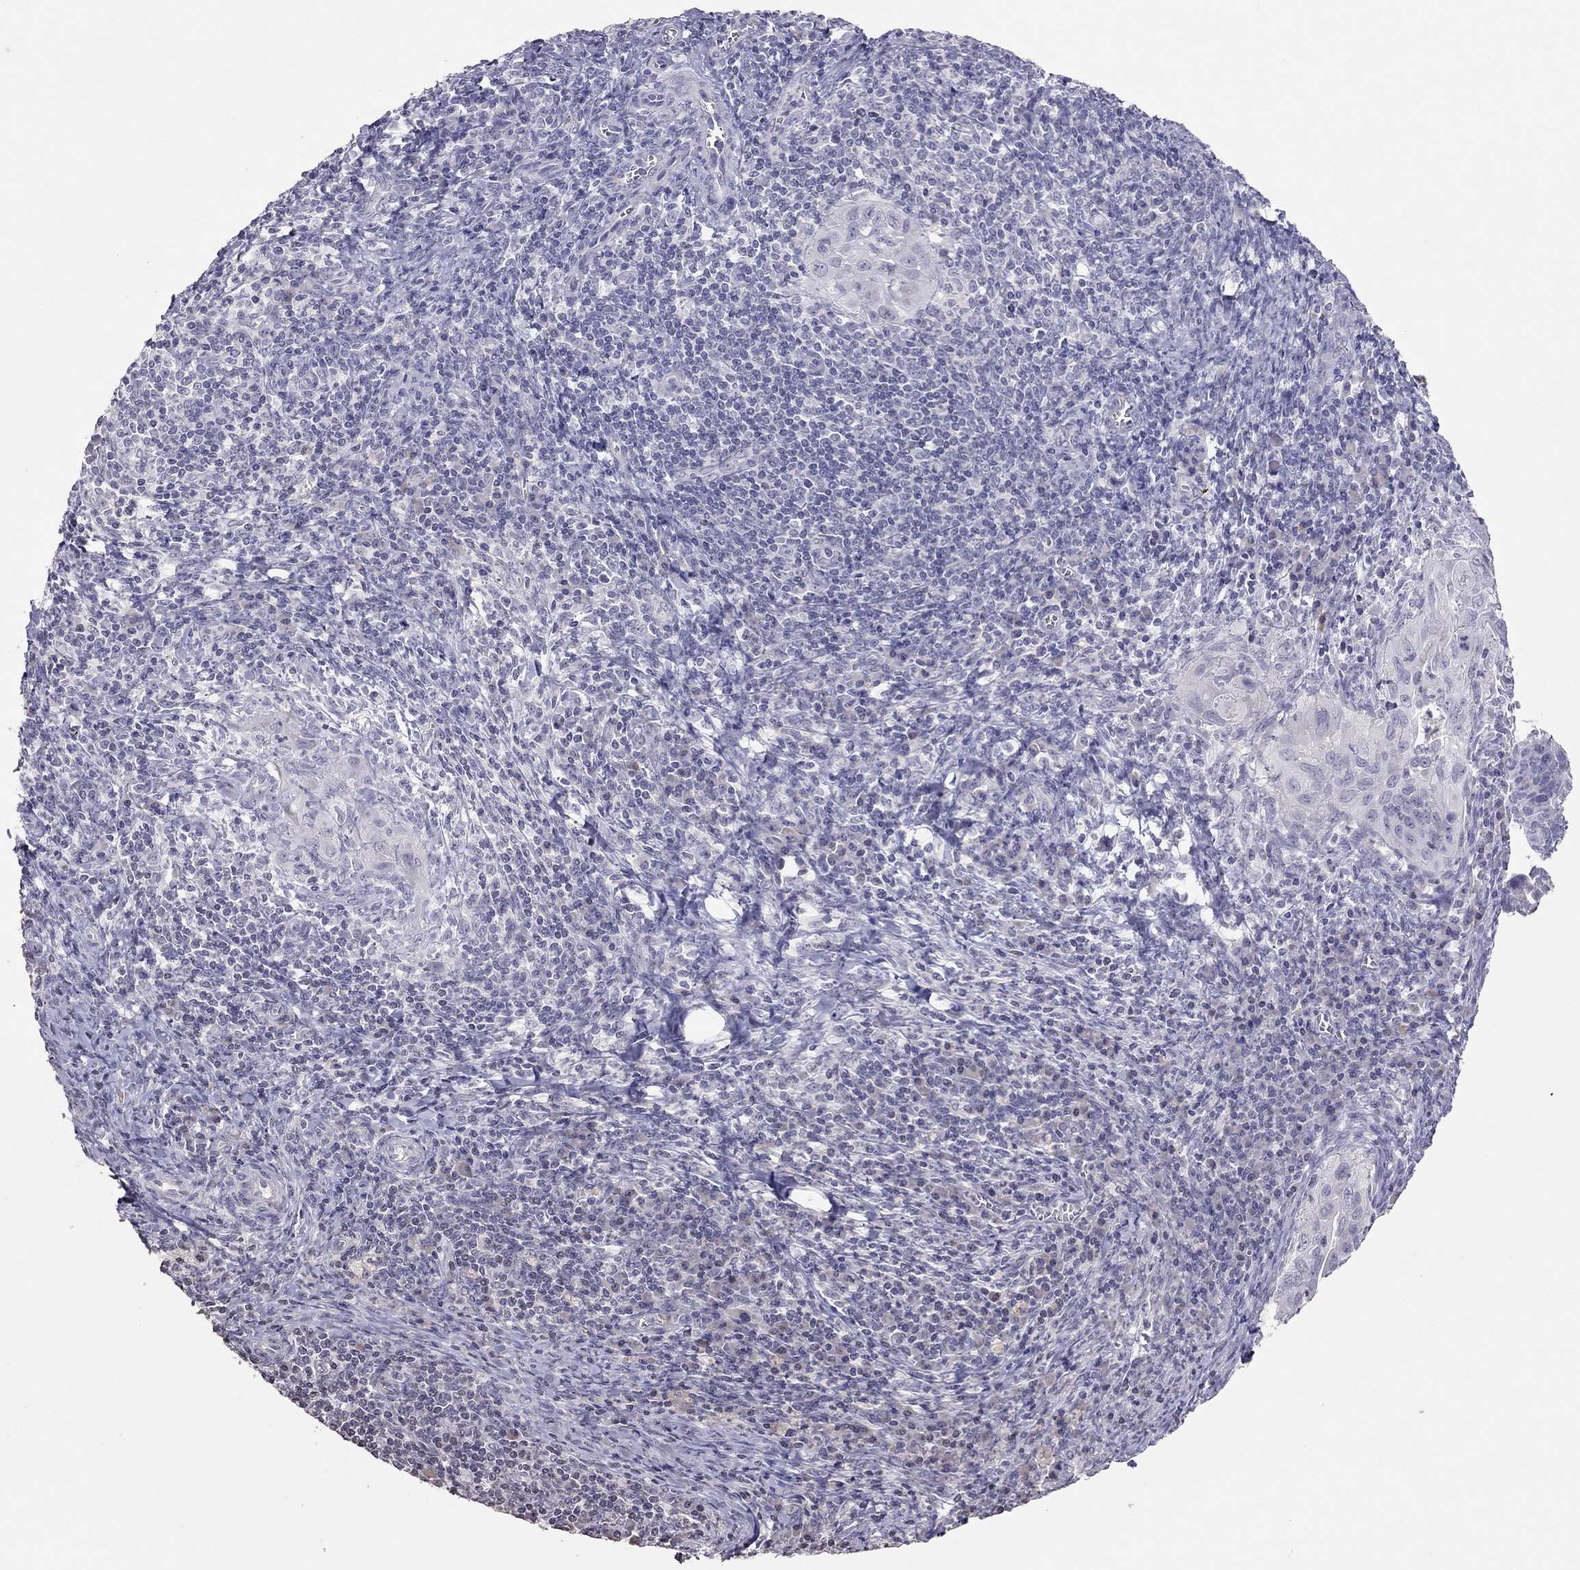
{"staining": {"intensity": "negative", "quantity": "none", "location": "none"}, "tissue": "cervical cancer", "cell_type": "Tumor cells", "image_type": "cancer", "snomed": [{"axis": "morphology", "description": "Squamous cell carcinoma, NOS"}, {"axis": "topography", "description": "Cervix"}], "caption": "This is a histopathology image of IHC staining of cervical cancer (squamous cell carcinoma), which shows no positivity in tumor cells.", "gene": "TSHB", "patient": {"sex": "female", "age": 26}}